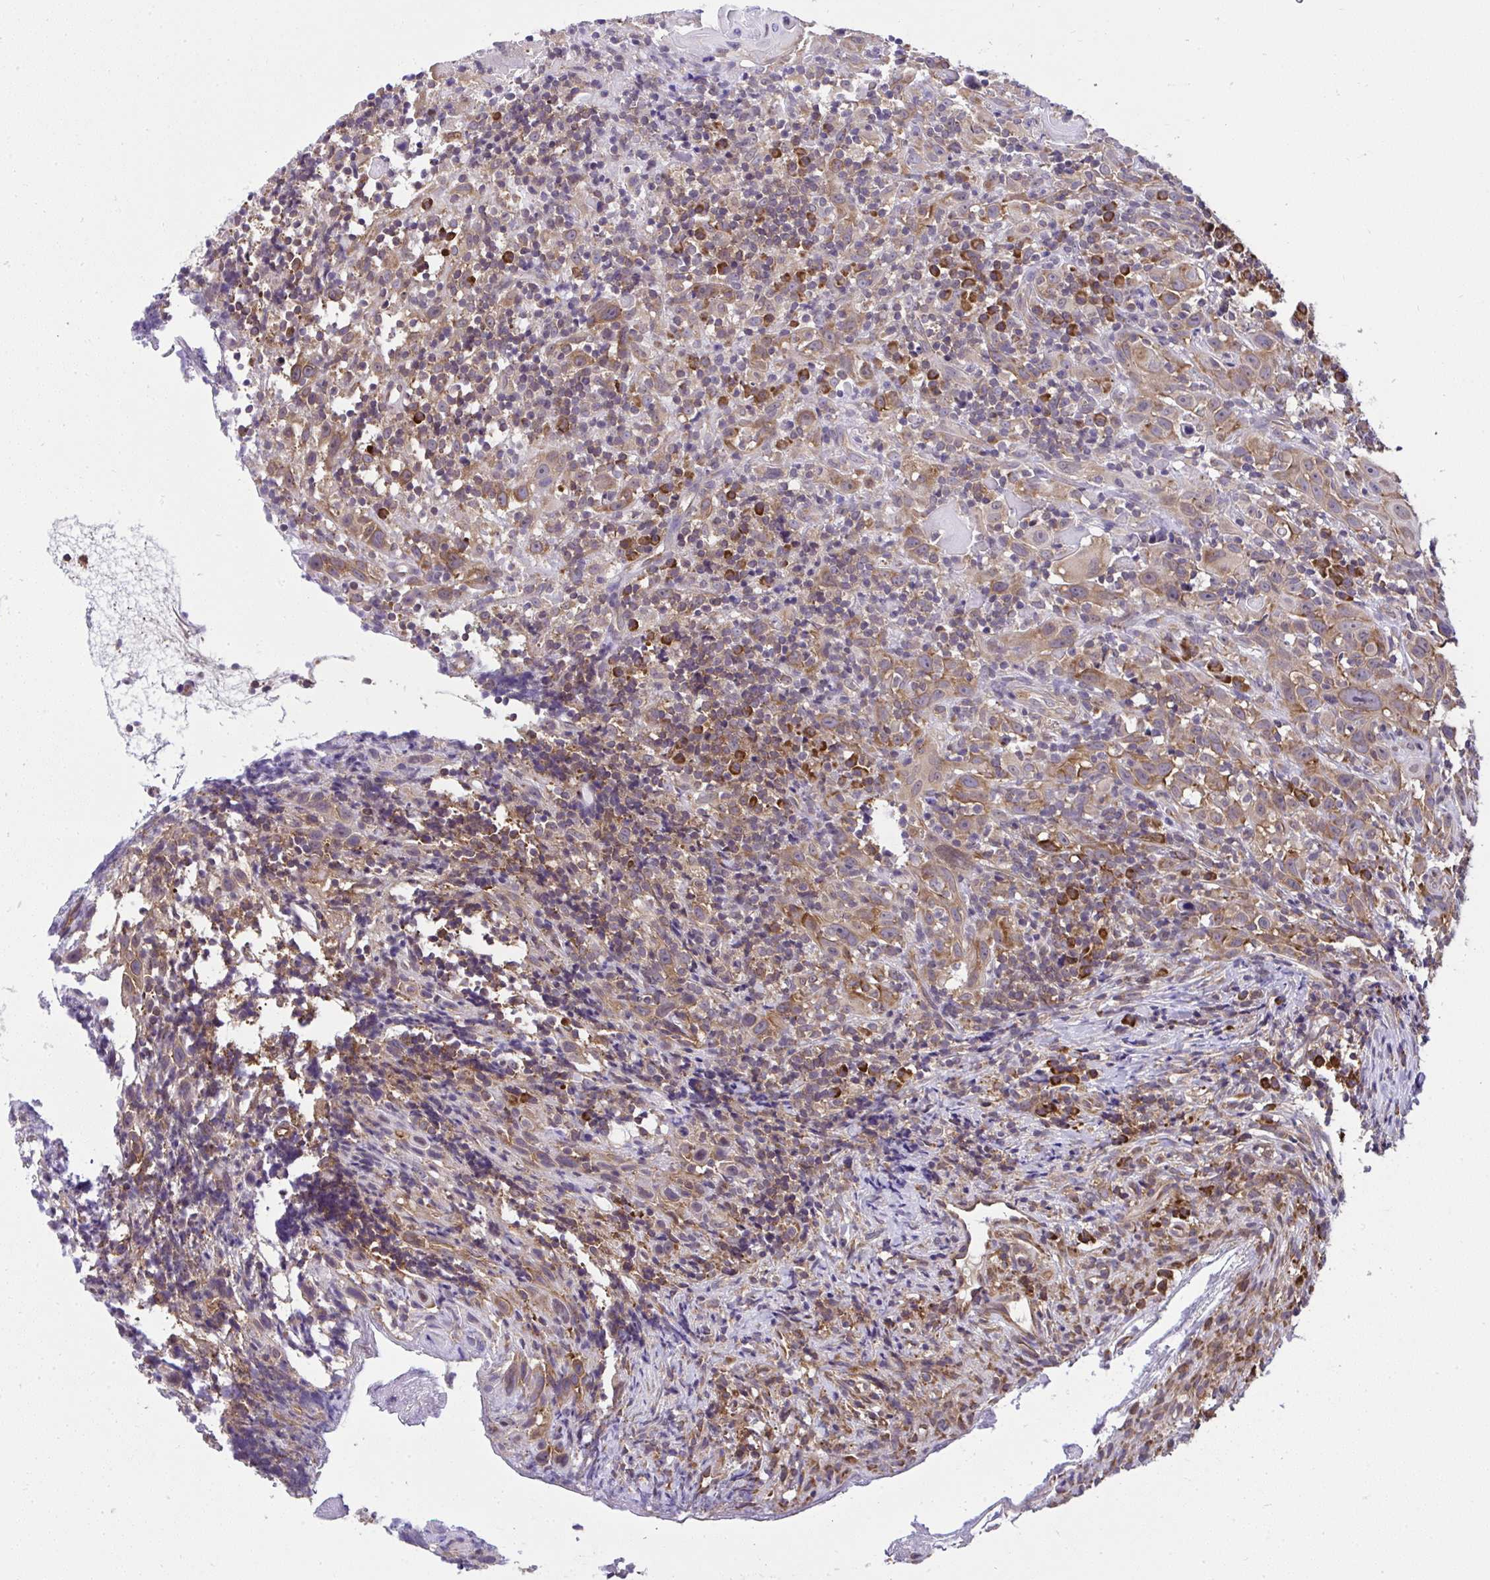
{"staining": {"intensity": "weak", "quantity": ">75%", "location": "cytoplasmic/membranous"}, "tissue": "head and neck cancer", "cell_type": "Tumor cells", "image_type": "cancer", "snomed": [{"axis": "morphology", "description": "Squamous cell carcinoma, NOS"}, {"axis": "topography", "description": "Head-Neck"}], "caption": "Head and neck squamous cell carcinoma tissue reveals weak cytoplasmic/membranous expression in approximately >75% of tumor cells, visualized by immunohistochemistry.", "gene": "RPS7", "patient": {"sex": "female", "age": 95}}